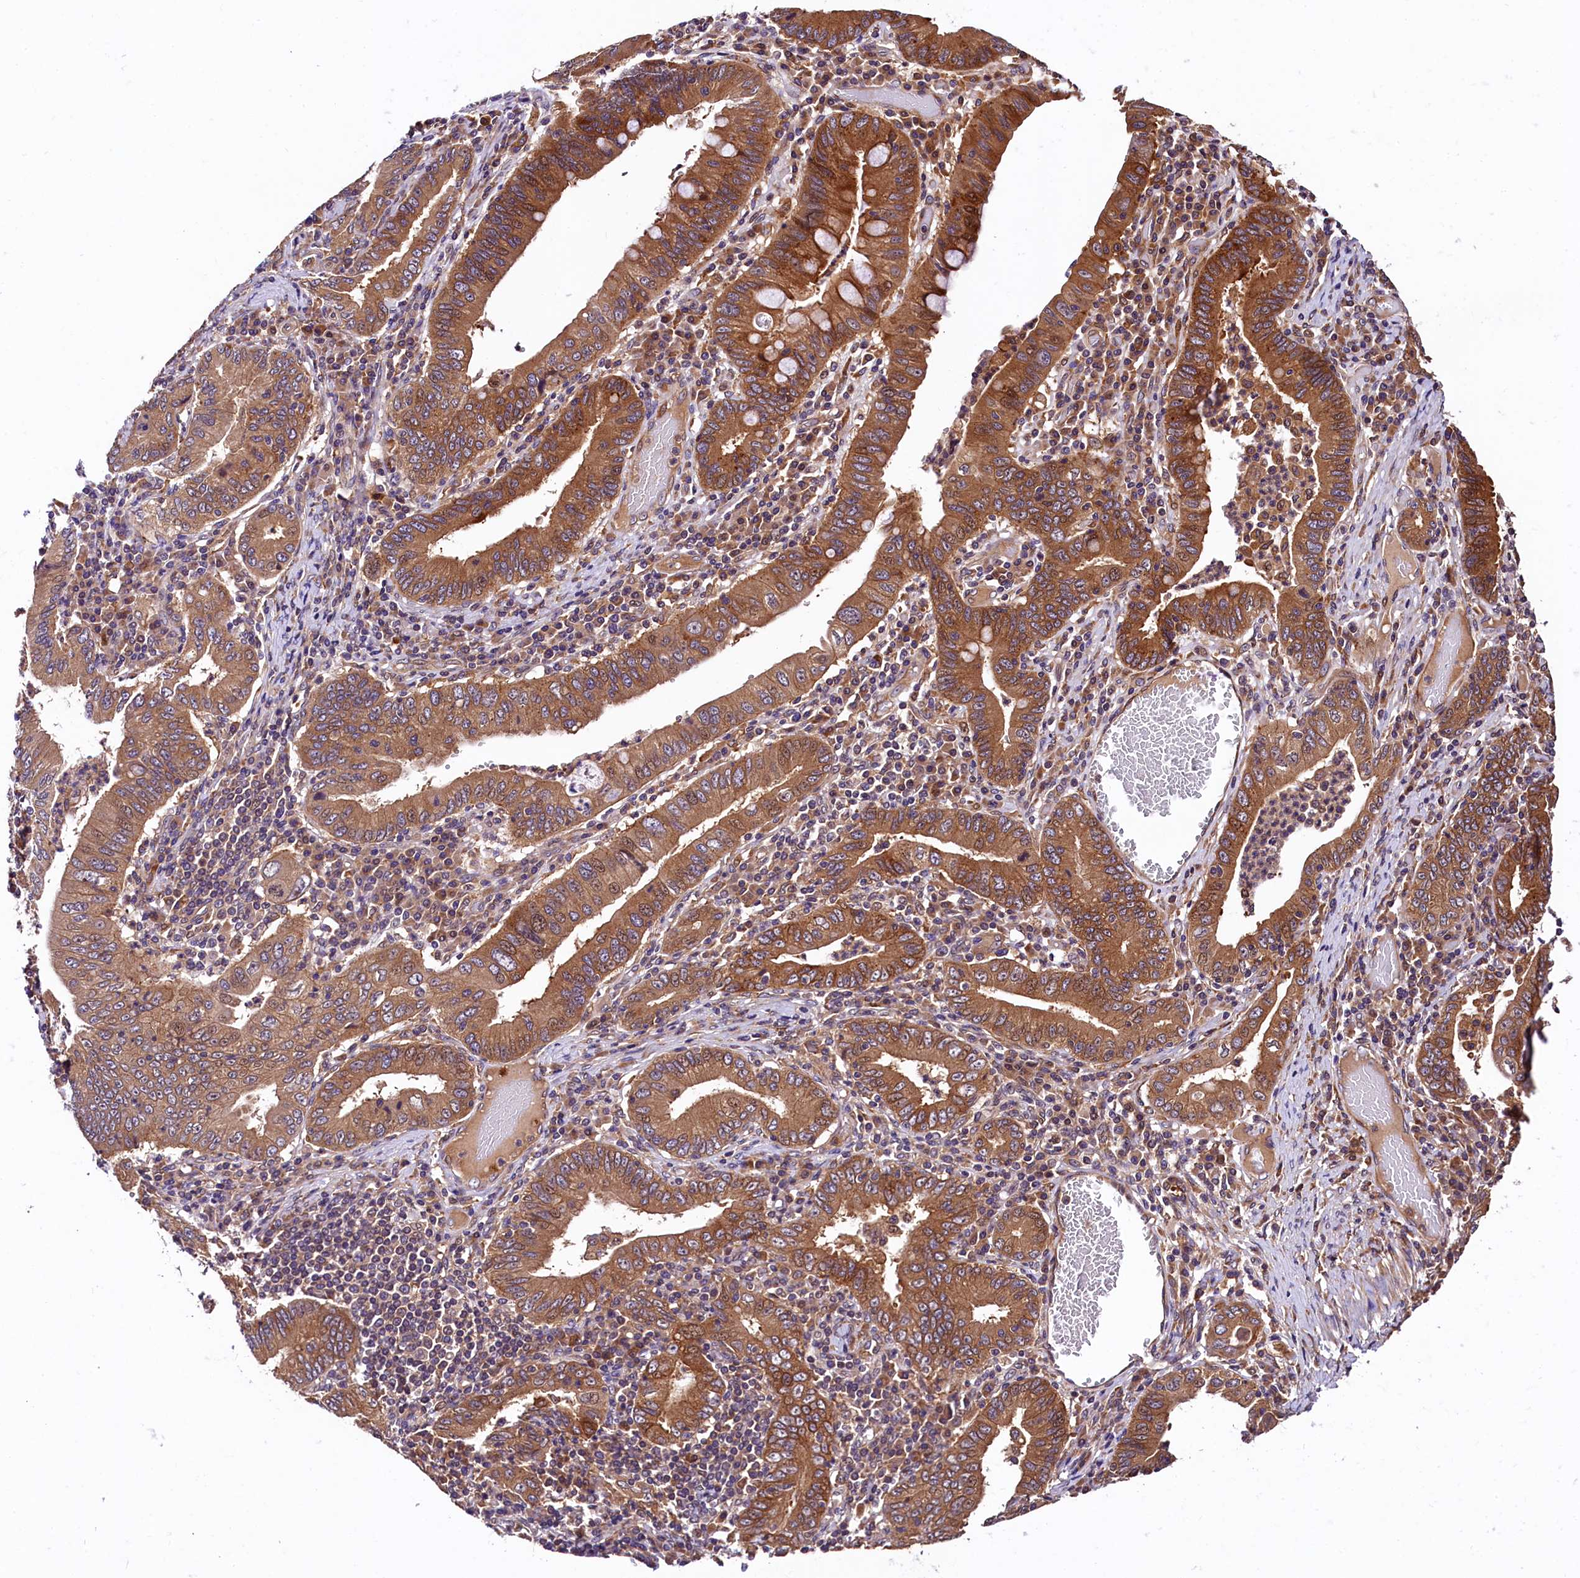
{"staining": {"intensity": "moderate", "quantity": ">75%", "location": "cytoplasmic/membranous"}, "tissue": "stomach cancer", "cell_type": "Tumor cells", "image_type": "cancer", "snomed": [{"axis": "morphology", "description": "Normal tissue, NOS"}, {"axis": "morphology", "description": "Adenocarcinoma, NOS"}, {"axis": "topography", "description": "Esophagus"}, {"axis": "topography", "description": "Stomach, upper"}, {"axis": "topography", "description": "Peripheral nerve tissue"}], "caption": "Stomach cancer (adenocarcinoma) tissue exhibits moderate cytoplasmic/membranous staining in approximately >75% of tumor cells", "gene": "VPS35", "patient": {"sex": "male", "age": 62}}